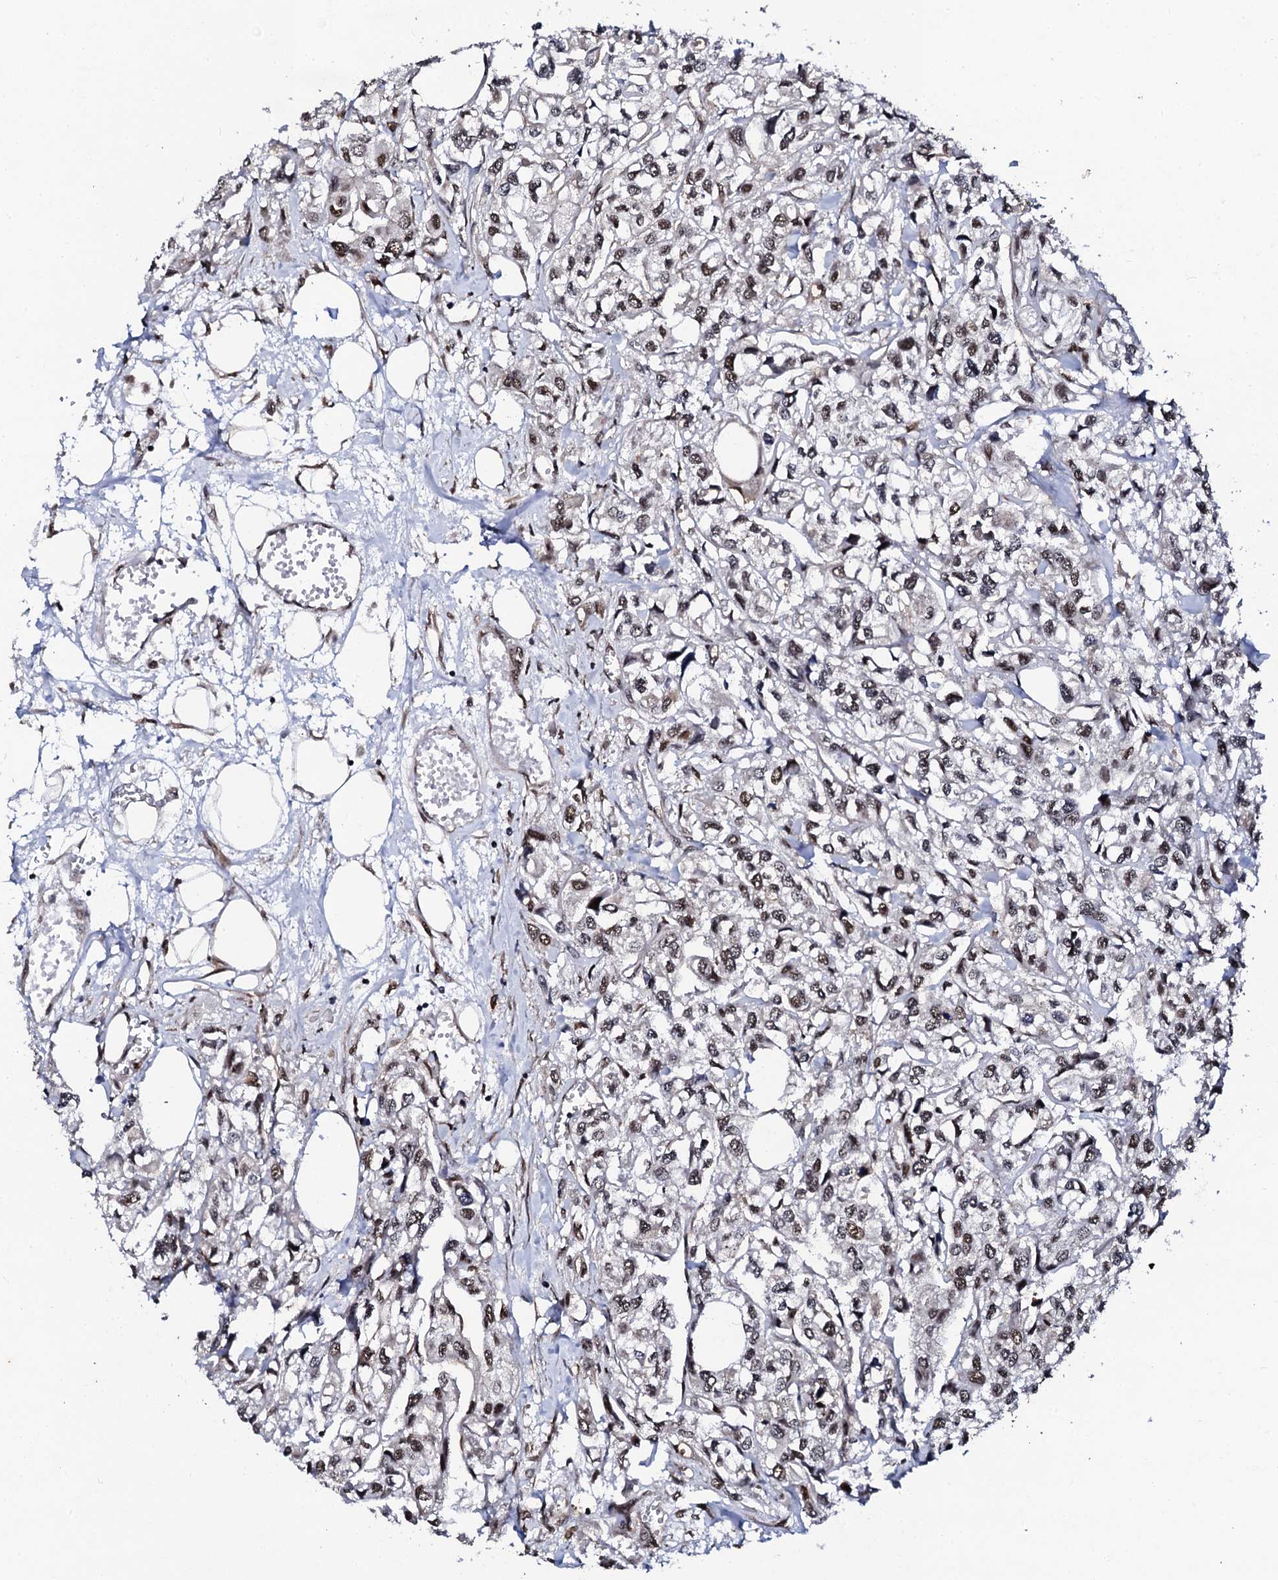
{"staining": {"intensity": "strong", "quantity": "25%-75%", "location": "cytoplasmic/membranous,nuclear"}, "tissue": "urothelial cancer", "cell_type": "Tumor cells", "image_type": "cancer", "snomed": [{"axis": "morphology", "description": "Urothelial carcinoma, High grade"}, {"axis": "topography", "description": "Urinary bladder"}], "caption": "This image exhibits immunohistochemistry staining of human urothelial cancer, with high strong cytoplasmic/membranous and nuclear staining in approximately 25%-75% of tumor cells.", "gene": "CSTF3", "patient": {"sex": "male", "age": 67}}